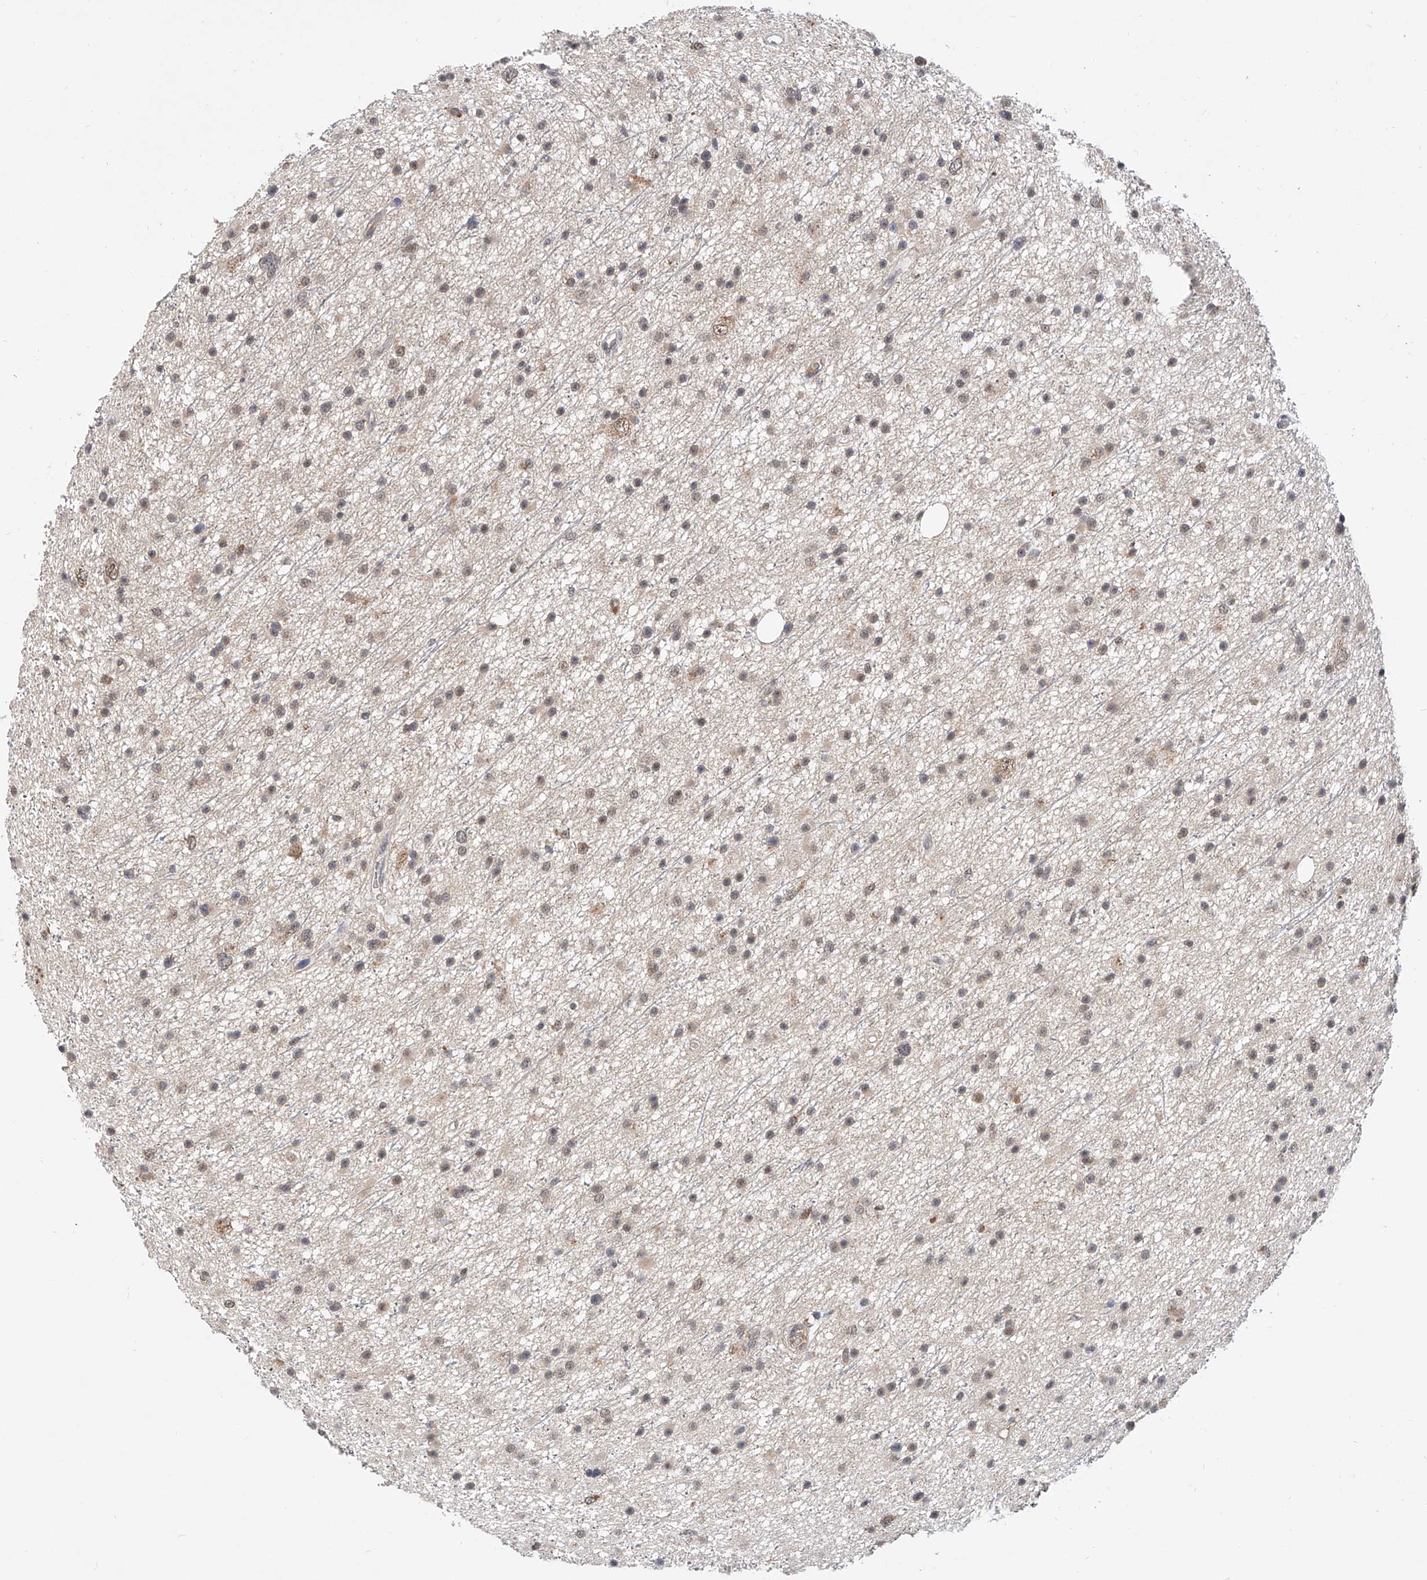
{"staining": {"intensity": "weak", "quantity": "<25%", "location": "nuclear"}, "tissue": "glioma", "cell_type": "Tumor cells", "image_type": "cancer", "snomed": [{"axis": "morphology", "description": "Glioma, malignant, Low grade"}, {"axis": "topography", "description": "Cerebral cortex"}], "caption": "A micrograph of glioma stained for a protein demonstrates no brown staining in tumor cells. (Immunohistochemistry (ihc), brightfield microscopy, high magnification).", "gene": "CARMIL3", "patient": {"sex": "female", "age": 39}}